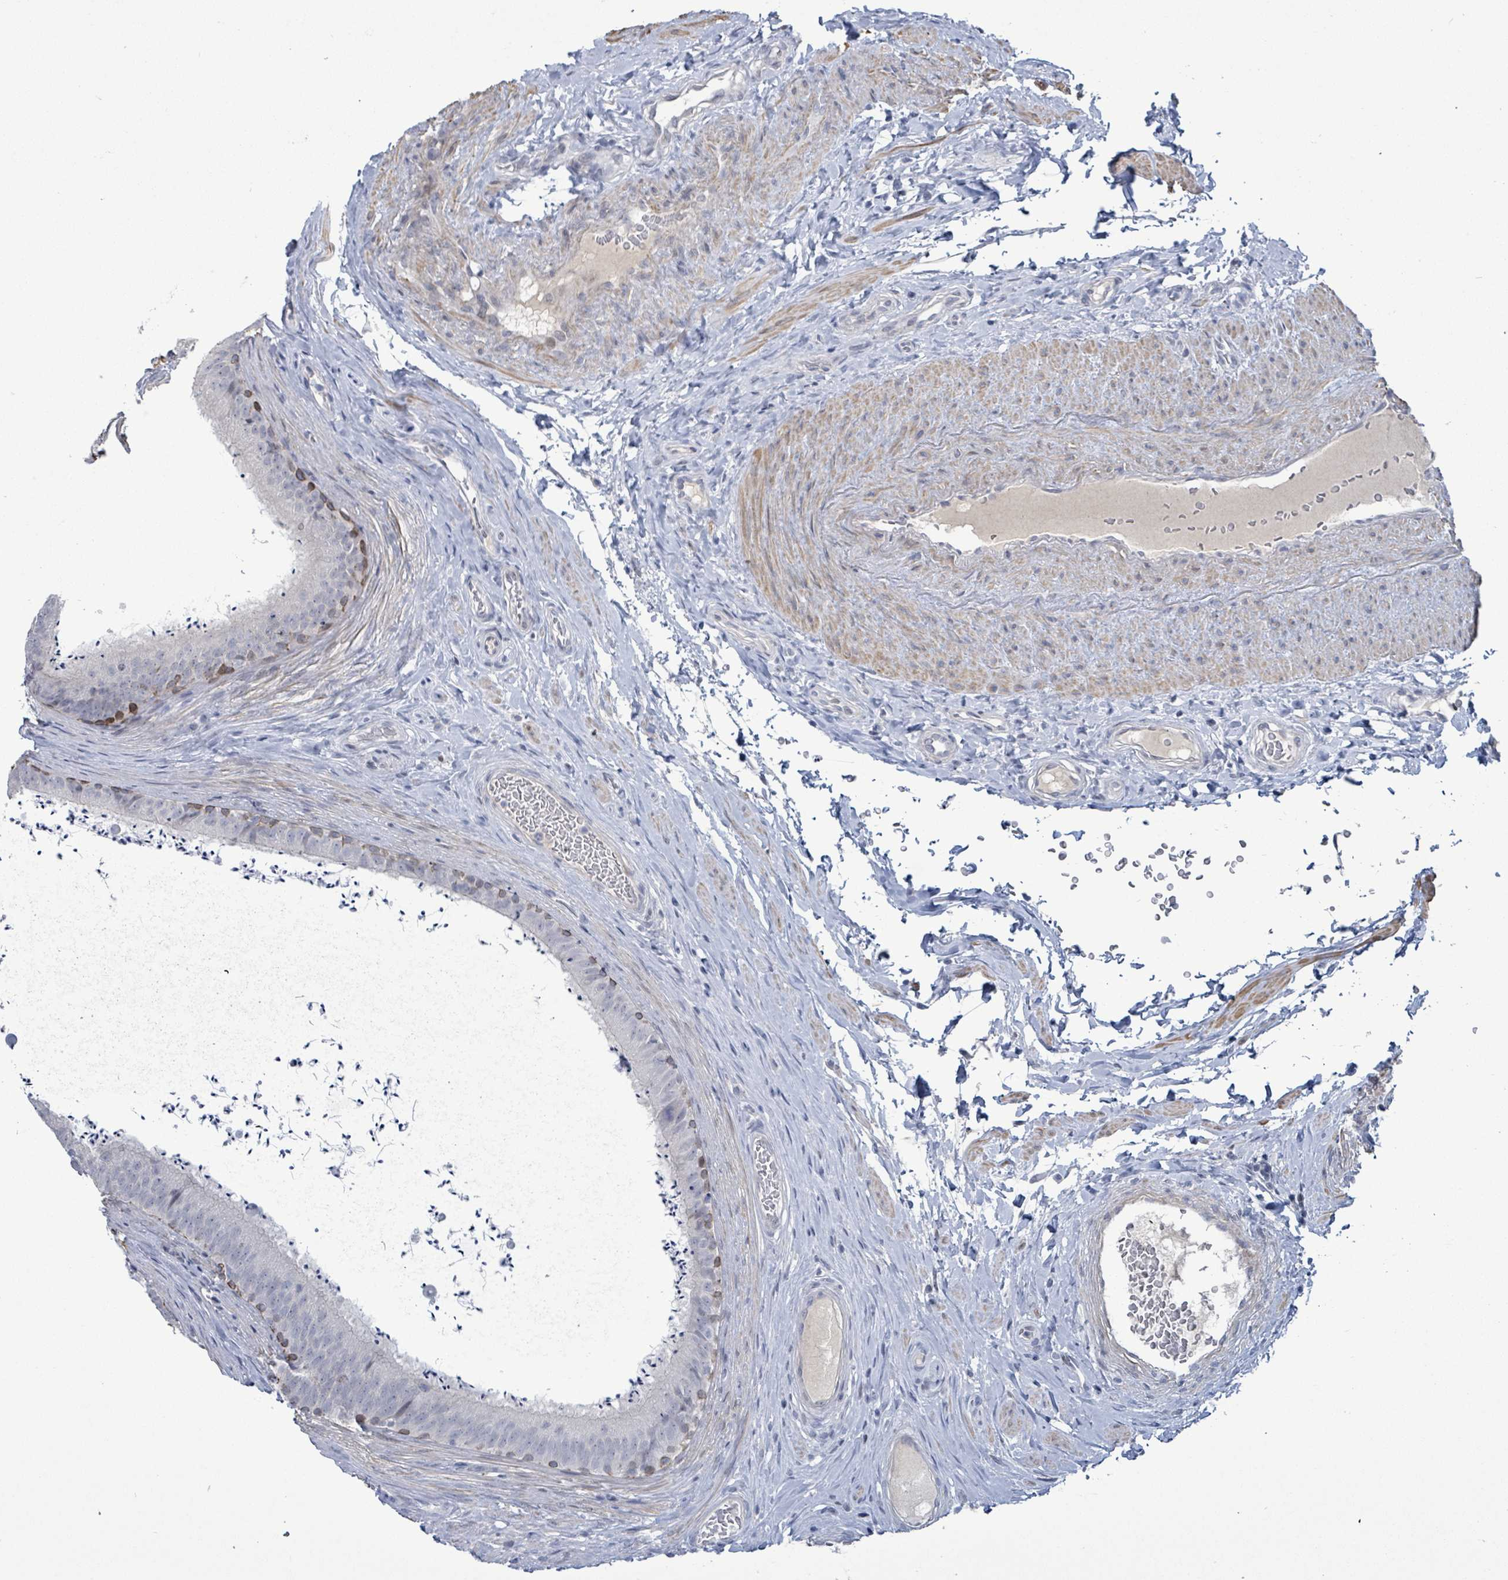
{"staining": {"intensity": "moderate", "quantity": "<25%", "location": "cytoplasmic/membranous"}, "tissue": "epididymis", "cell_type": "Glandular cells", "image_type": "normal", "snomed": [{"axis": "morphology", "description": "Normal tissue, NOS"}, {"axis": "topography", "description": "Testis"}, {"axis": "topography", "description": "Epididymis"}], "caption": "Immunohistochemical staining of unremarkable human epididymis displays moderate cytoplasmic/membranous protein expression in about <25% of glandular cells.", "gene": "NTN3", "patient": {"sex": "male", "age": 41}}